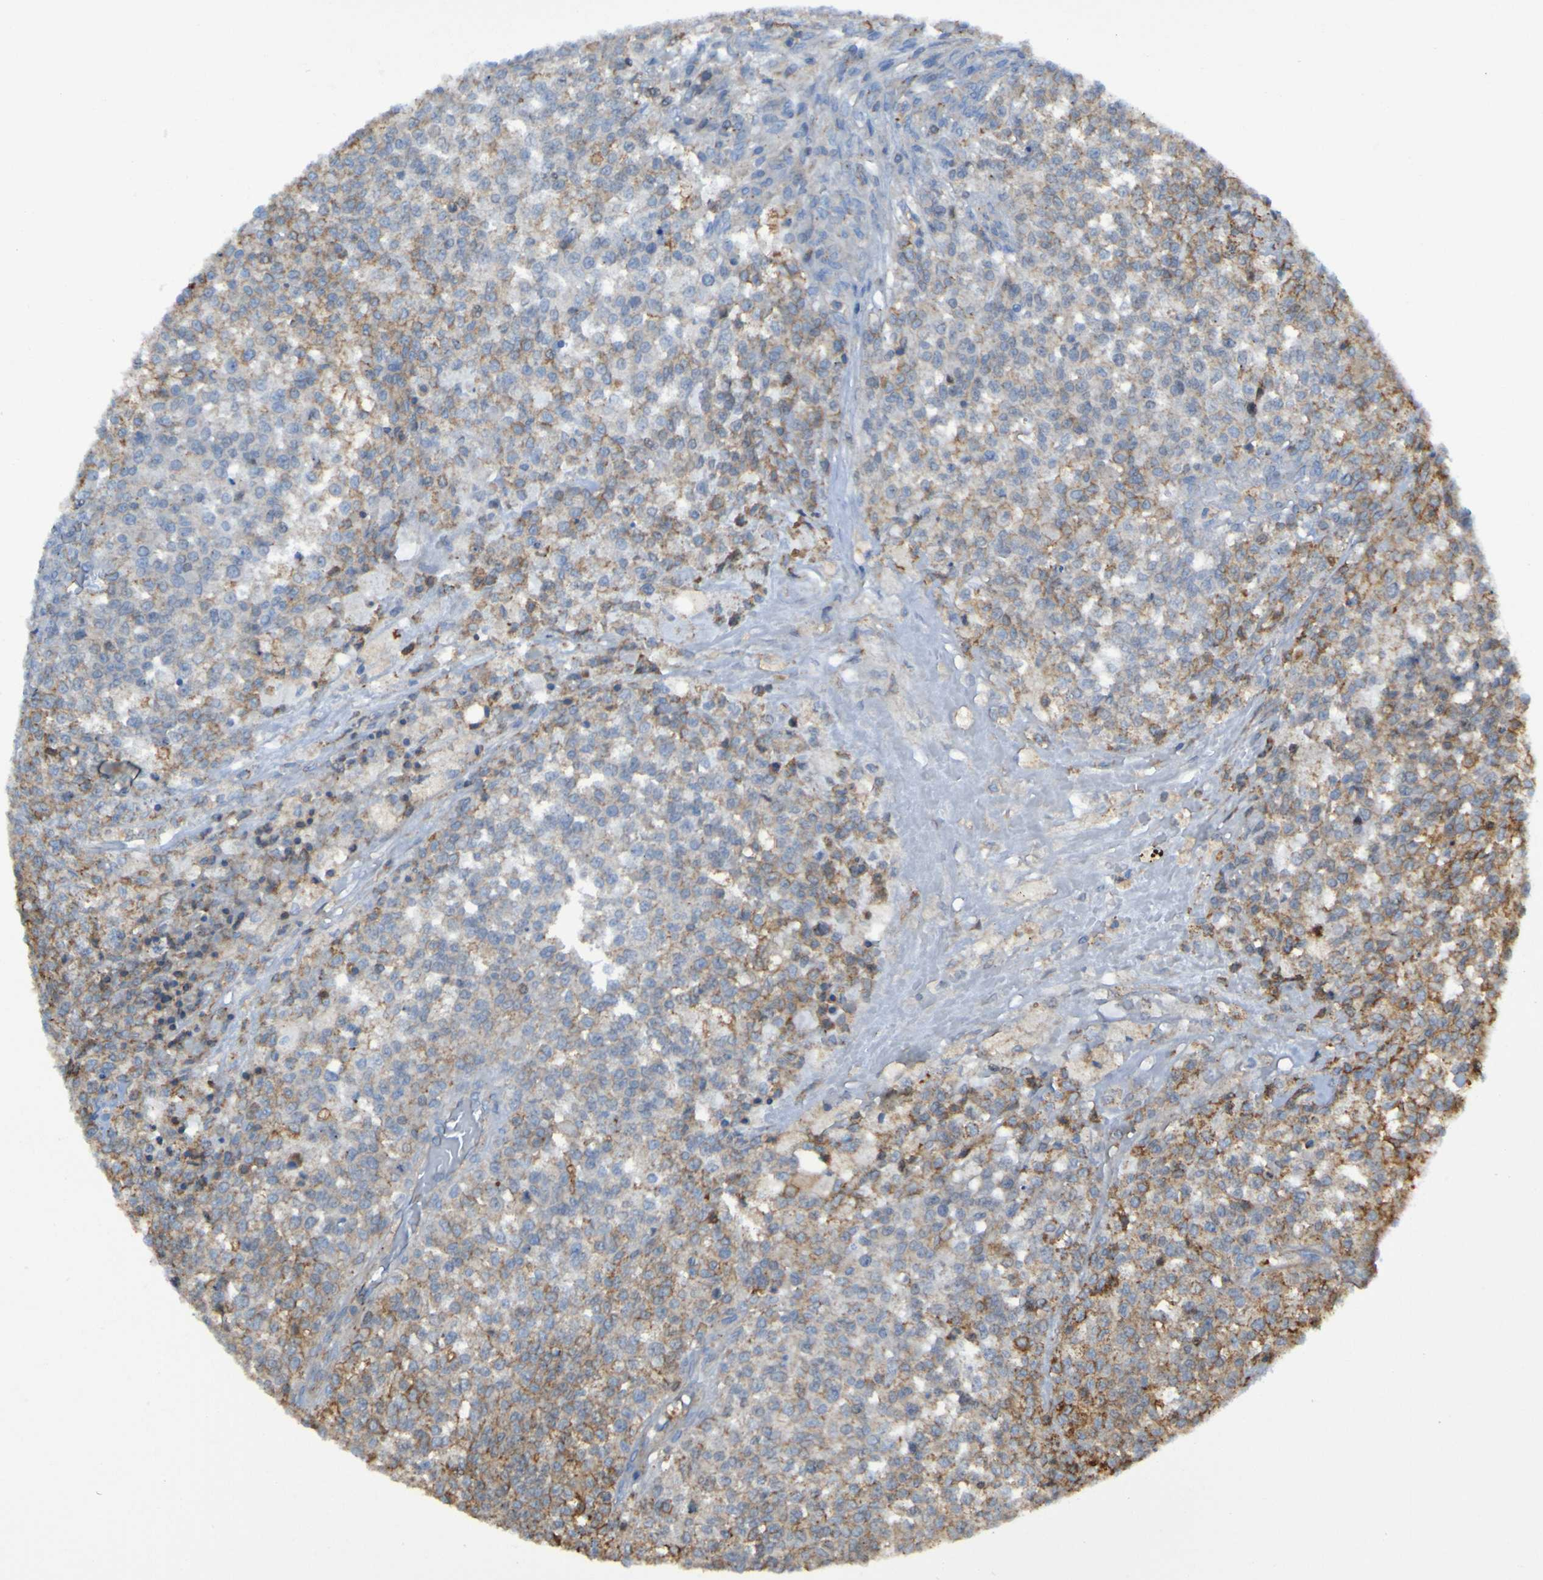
{"staining": {"intensity": "moderate", "quantity": "25%-75%", "location": "cytoplasmic/membranous"}, "tissue": "testis cancer", "cell_type": "Tumor cells", "image_type": "cancer", "snomed": [{"axis": "morphology", "description": "Seminoma, NOS"}, {"axis": "topography", "description": "Testis"}], "caption": "Testis cancer tissue displays moderate cytoplasmic/membranous expression in approximately 25%-75% of tumor cells, visualized by immunohistochemistry.", "gene": "PDGFB", "patient": {"sex": "male", "age": 59}}